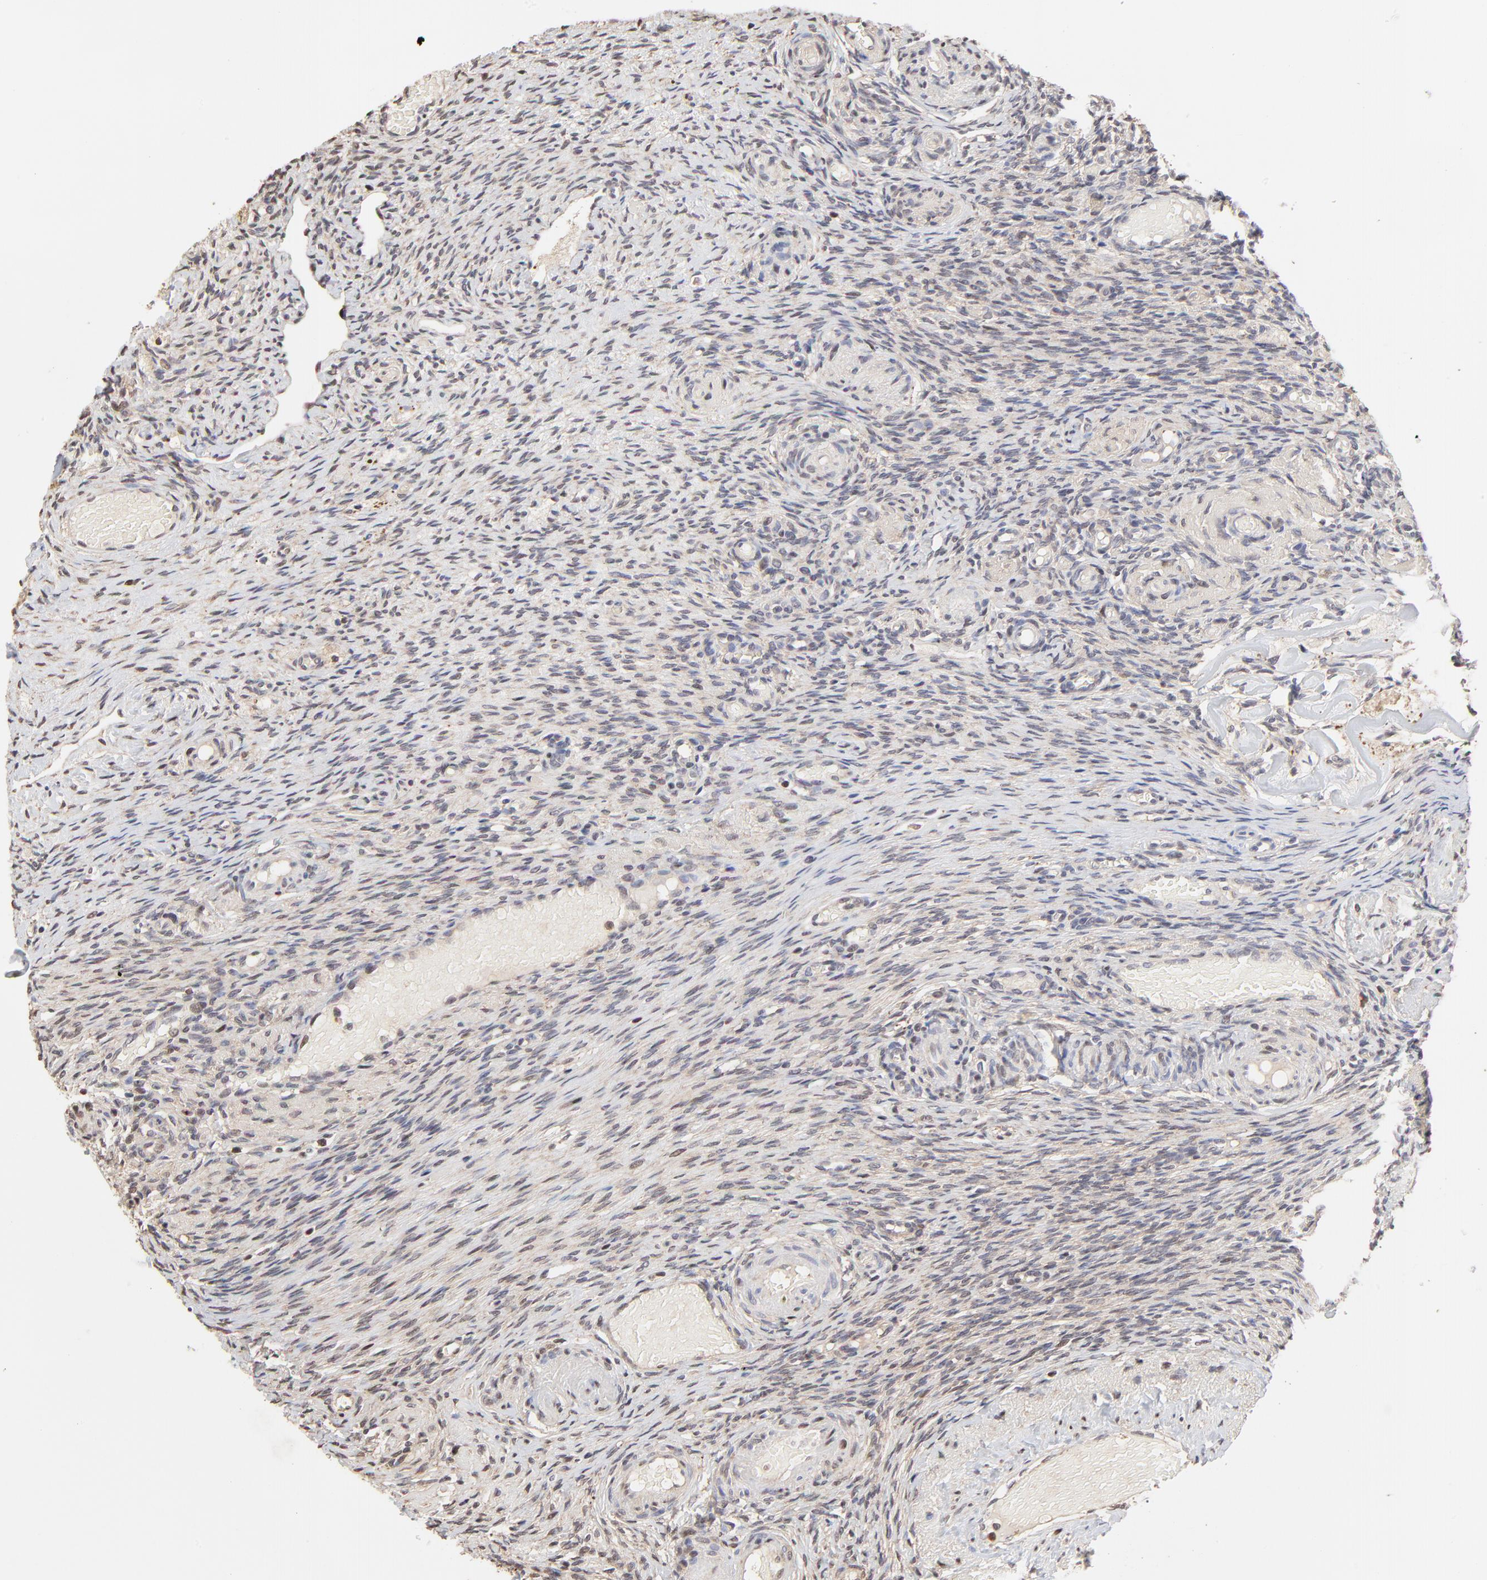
{"staining": {"intensity": "weak", "quantity": ">75%", "location": "cytoplasmic/membranous"}, "tissue": "ovary", "cell_type": "Follicle cells", "image_type": "normal", "snomed": [{"axis": "morphology", "description": "Normal tissue, NOS"}, {"axis": "topography", "description": "Ovary"}], "caption": "High-magnification brightfield microscopy of unremarkable ovary stained with DAB (brown) and counterstained with hematoxylin (blue). follicle cells exhibit weak cytoplasmic/membranous positivity is appreciated in approximately>75% of cells.", "gene": "BIRC5", "patient": {"sex": "female", "age": 60}}